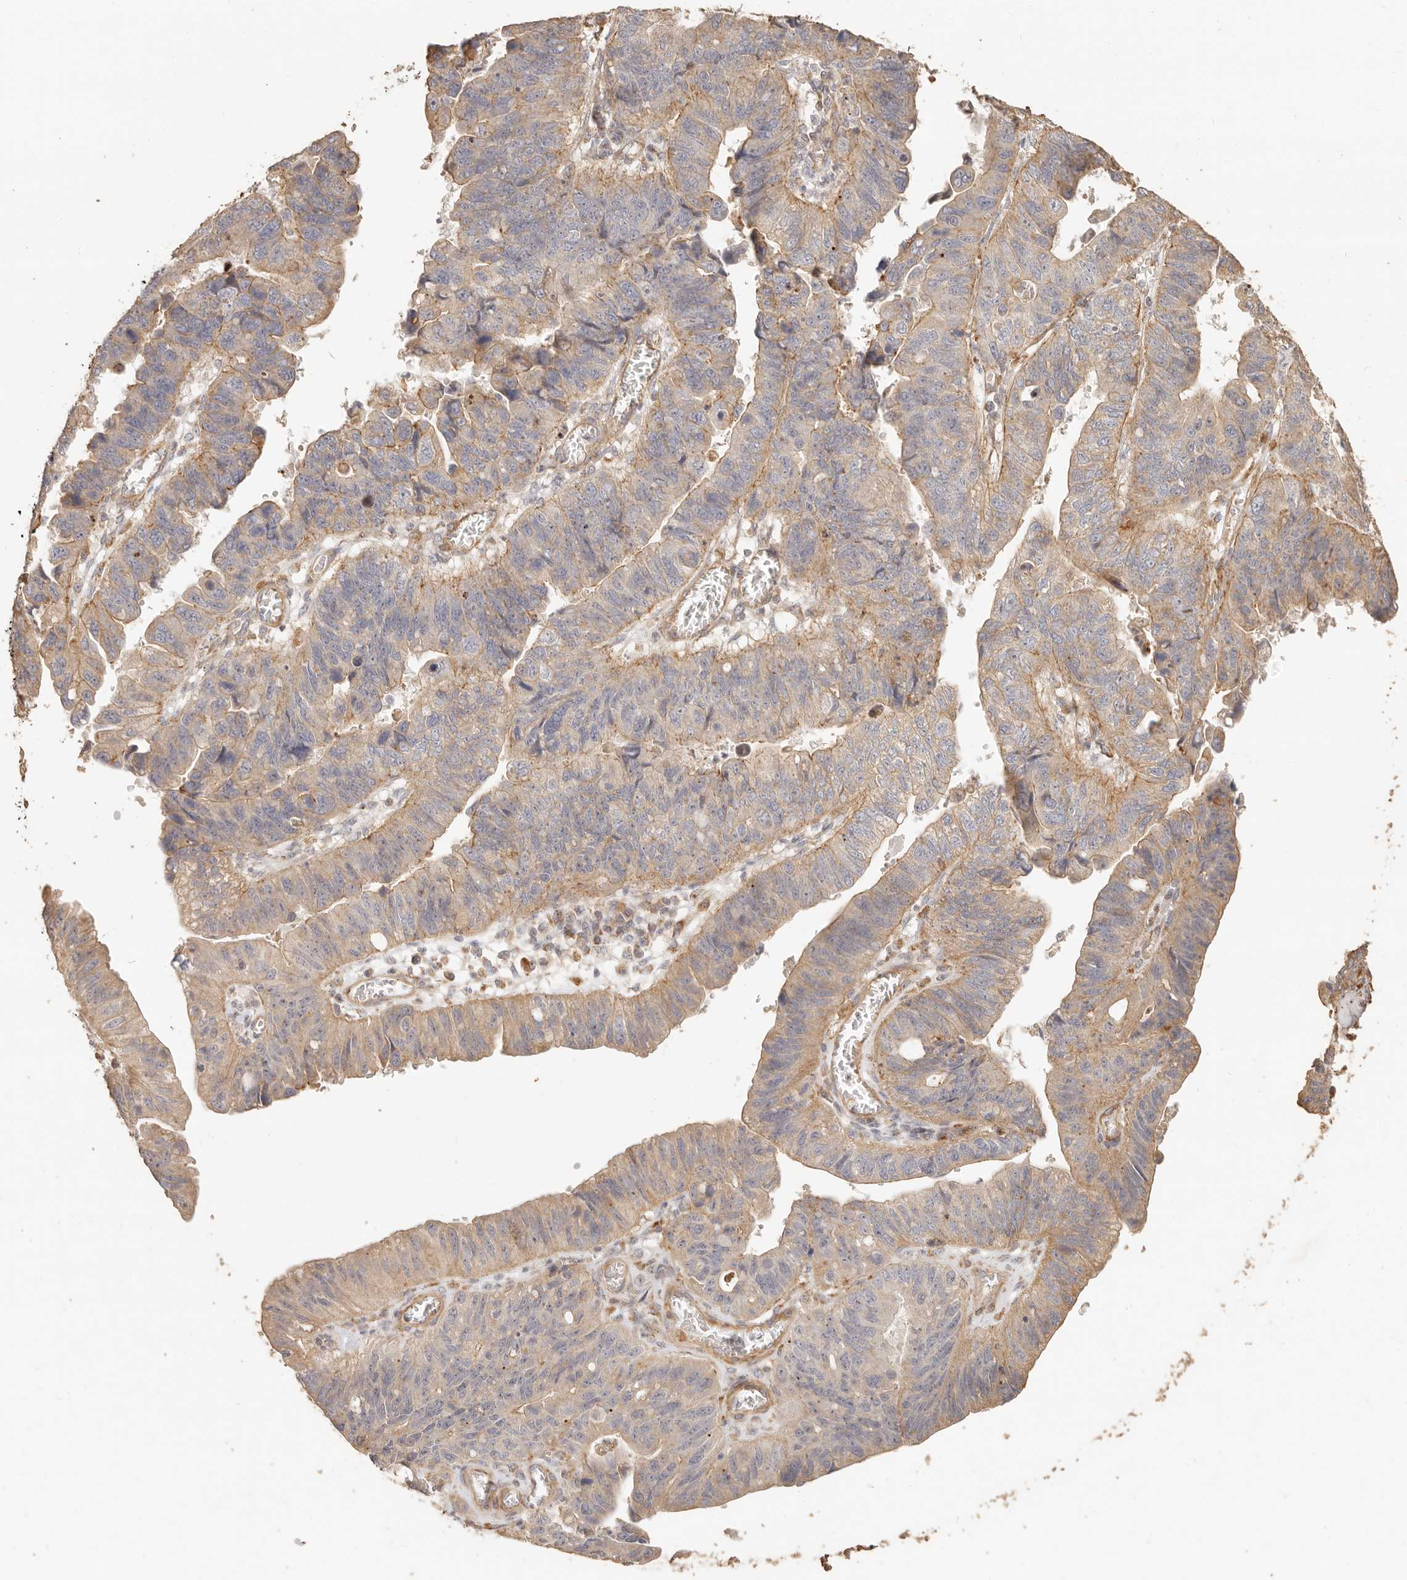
{"staining": {"intensity": "weak", "quantity": ">75%", "location": "cytoplasmic/membranous"}, "tissue": "stomach cancer", "cell_type": "Tumor cells", "image_type": "cancer", "snomed": [{"axis": "morphology", "description": "Adenocarcinoma, NOS"}, {"axis": "topography", "description": "Stomach"}], "caption": "This is an image of immunohistochemistry (IHC) staining of stomach adenocarcinoma, which shows weak staining in the cytoplasmic/membranous of tumor cells.", "gene": "PTPN22", "patient": {"sex": "male", "age": 59}}